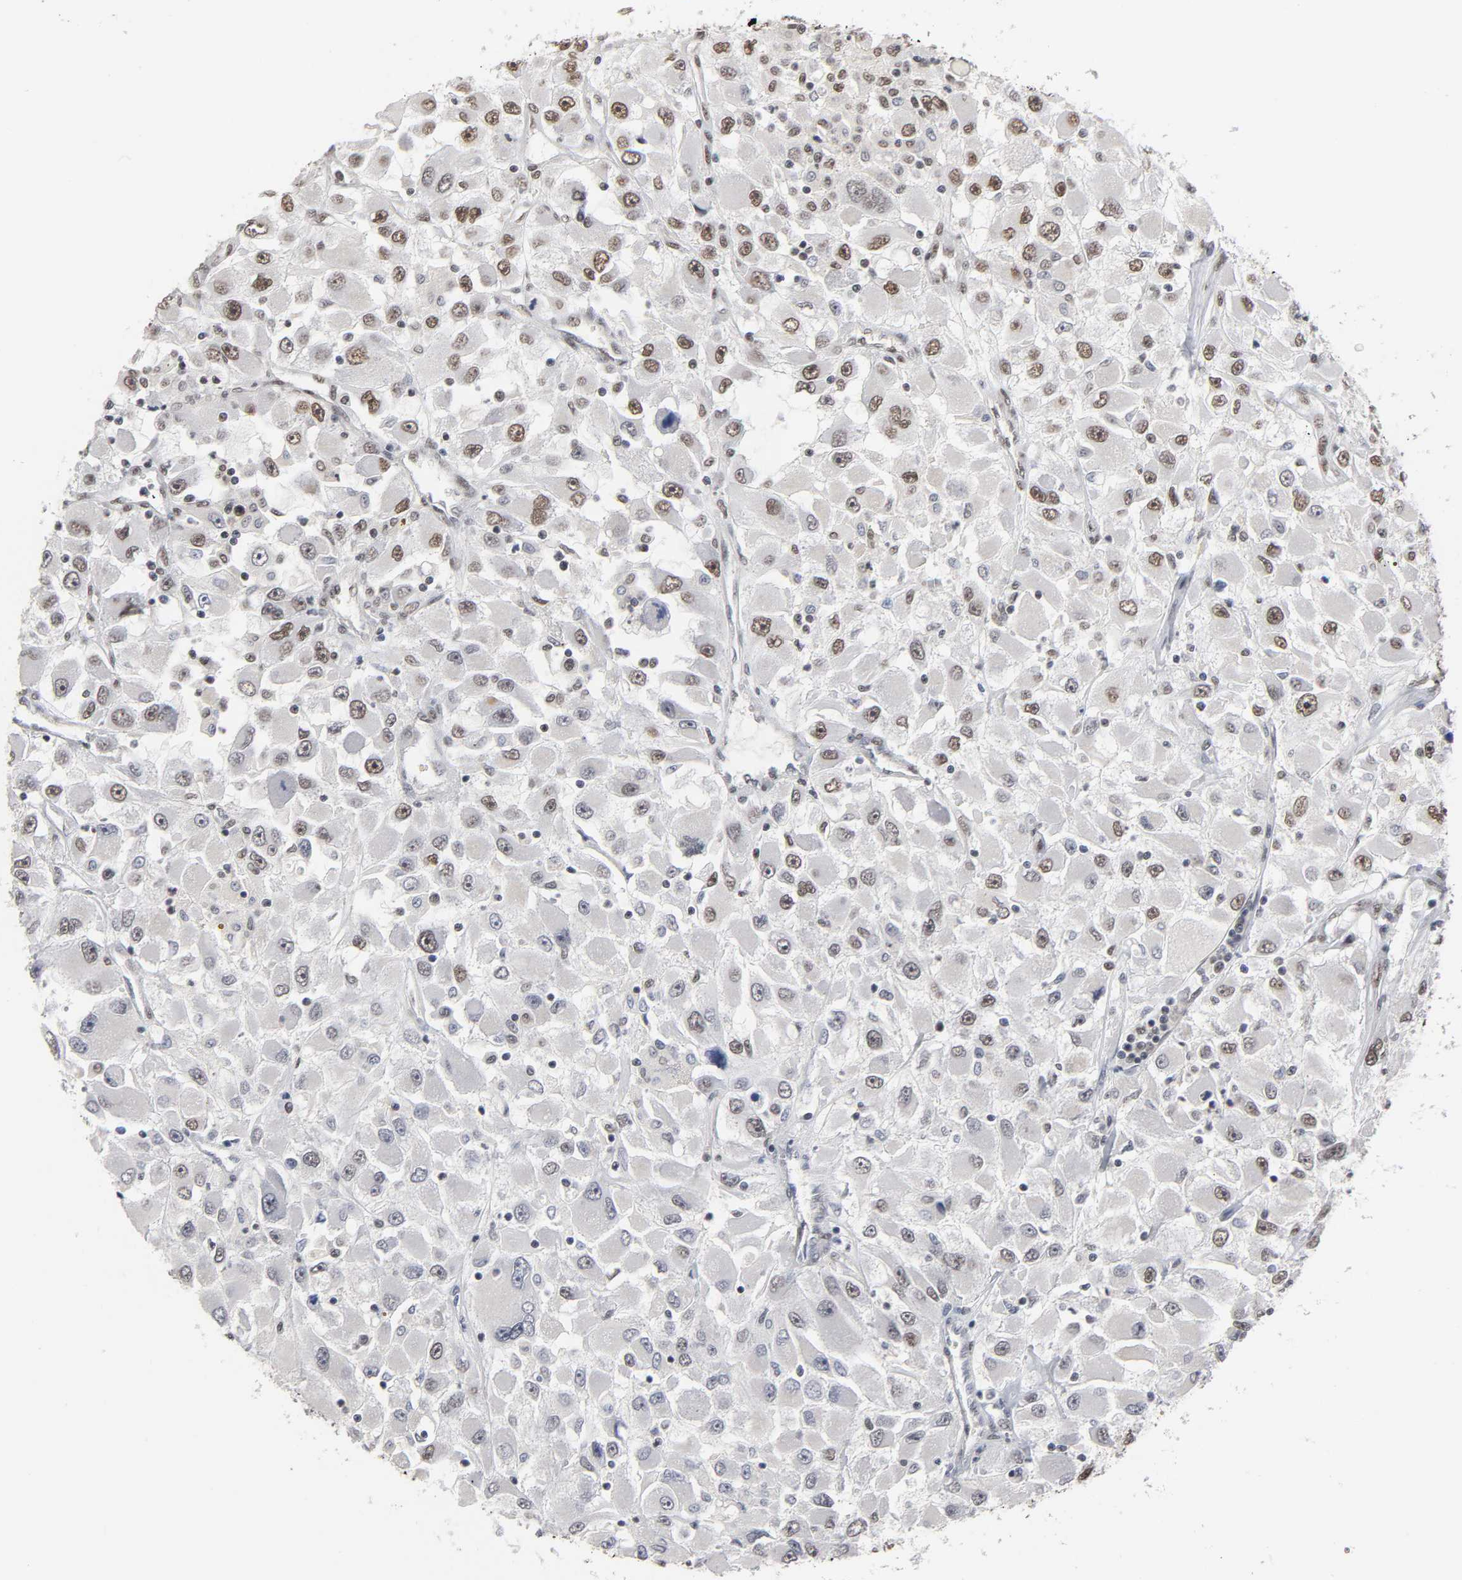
{"staining": {"intensity": "weak", "quantity": "25%-75%", "location": "nuclear"}, "tissue": "renal cancer", "cell_type": "Tumor cells", "image_type": "cancer", "snomed": [{"axis": "morphology", "description": "Adenocarcinoma, NOS"}, {"axis": "topography", "description": "Kidney"}], "caption": "IHC photomicrograph of neoplastic tissue: human renal cancer stained using immunohistochemistry demonstrates low levels of weak protein expression localized specifically in the nuclear of tumor cells, appearing as a nuclear brown color.", "gene": "TRIM33", "patient": {"sex": "female", "age": 52}}